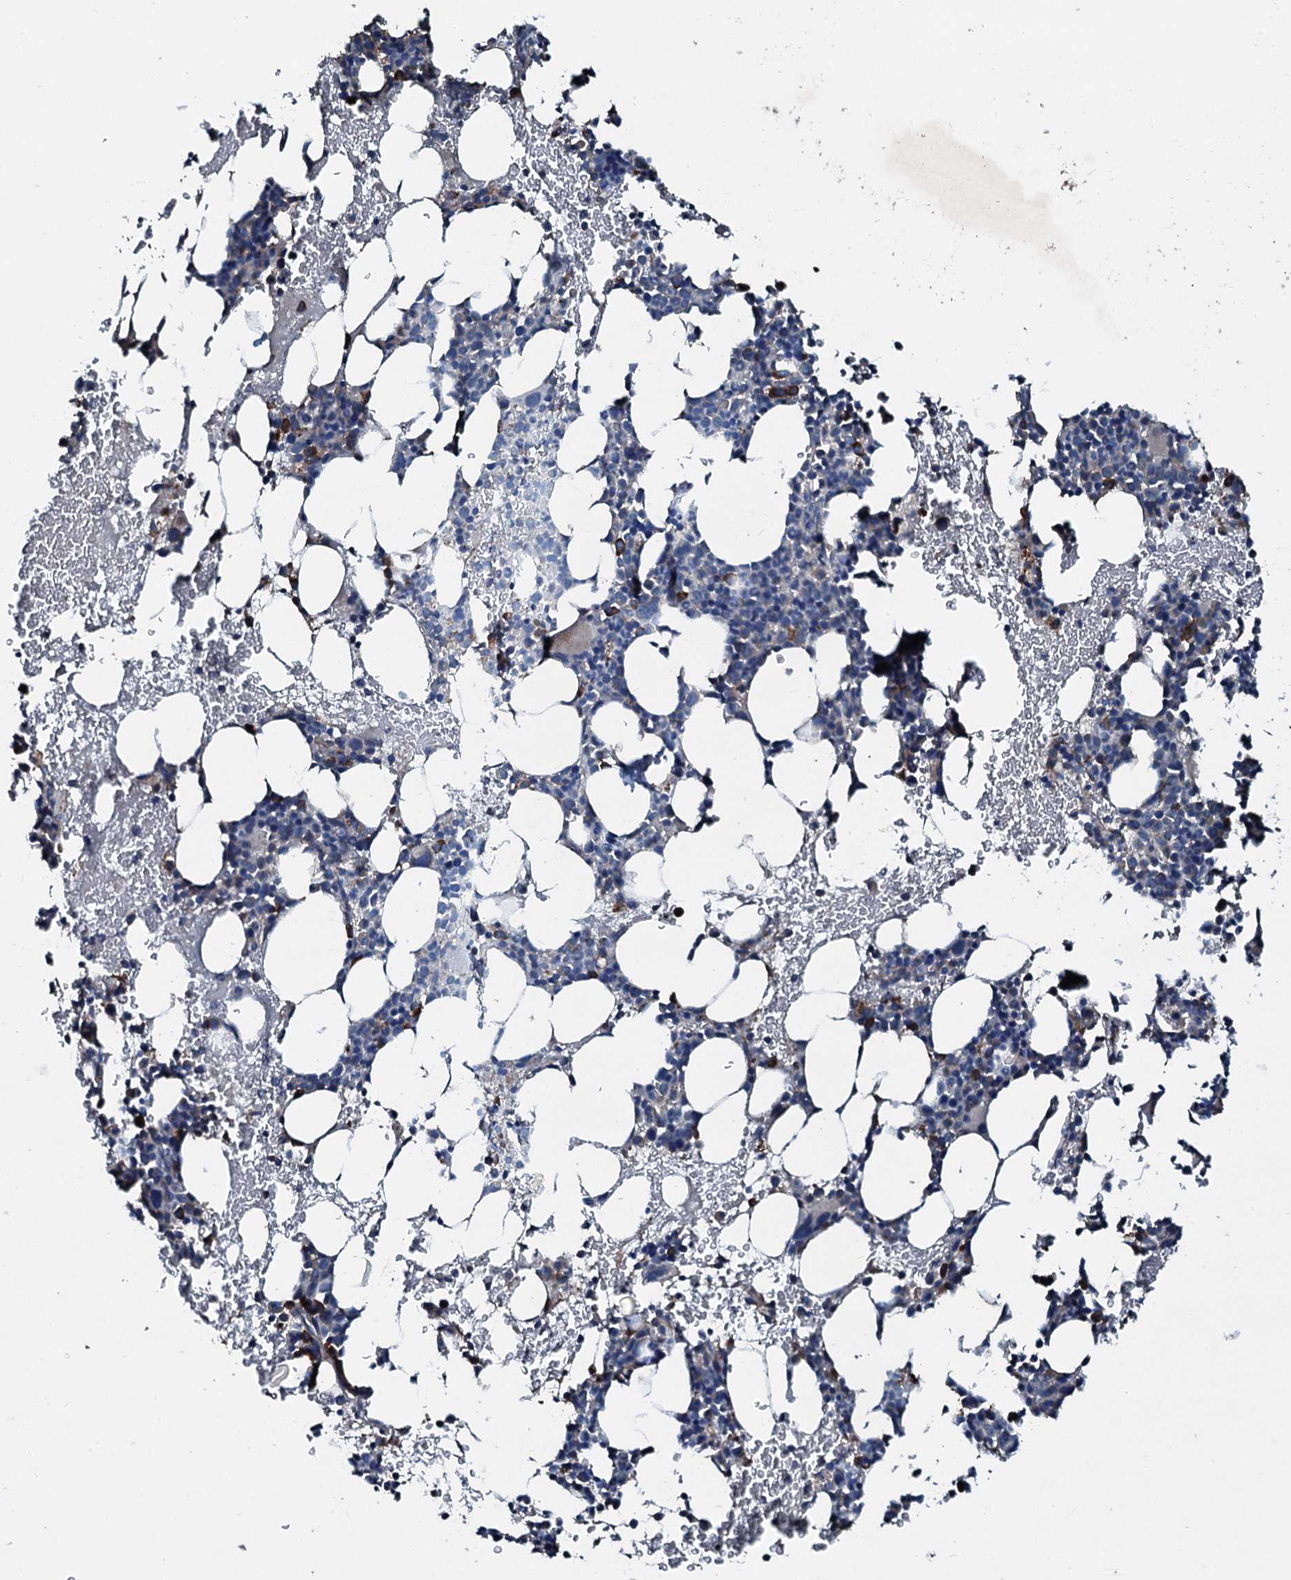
{"staining": {"intensity": "moderate", "quantity": "<25%", "location": "cytoplasmic/membranous"}, "tissue": "bone marrow", "cell_type": "Hematopoietic cells", "image_type": "normal", "snomed": [{"axis": "morphology", "description": "Normal tissue, NOS"}, {"axis": "topography", "description": "Bone marrow"}], "caption": "Moderate cytoplasmic/membranous expression is present in about <25% of hematopoietic cells in benign bone marrow. The staining is performed using DAB (3,3'-diaminobenzidine) brown chromogen to label protein expression. The nuclei are counter-stained blue using hematoxylin.", "gene": "ACSS3", "patient": {"sex": "female", "age": 37}}